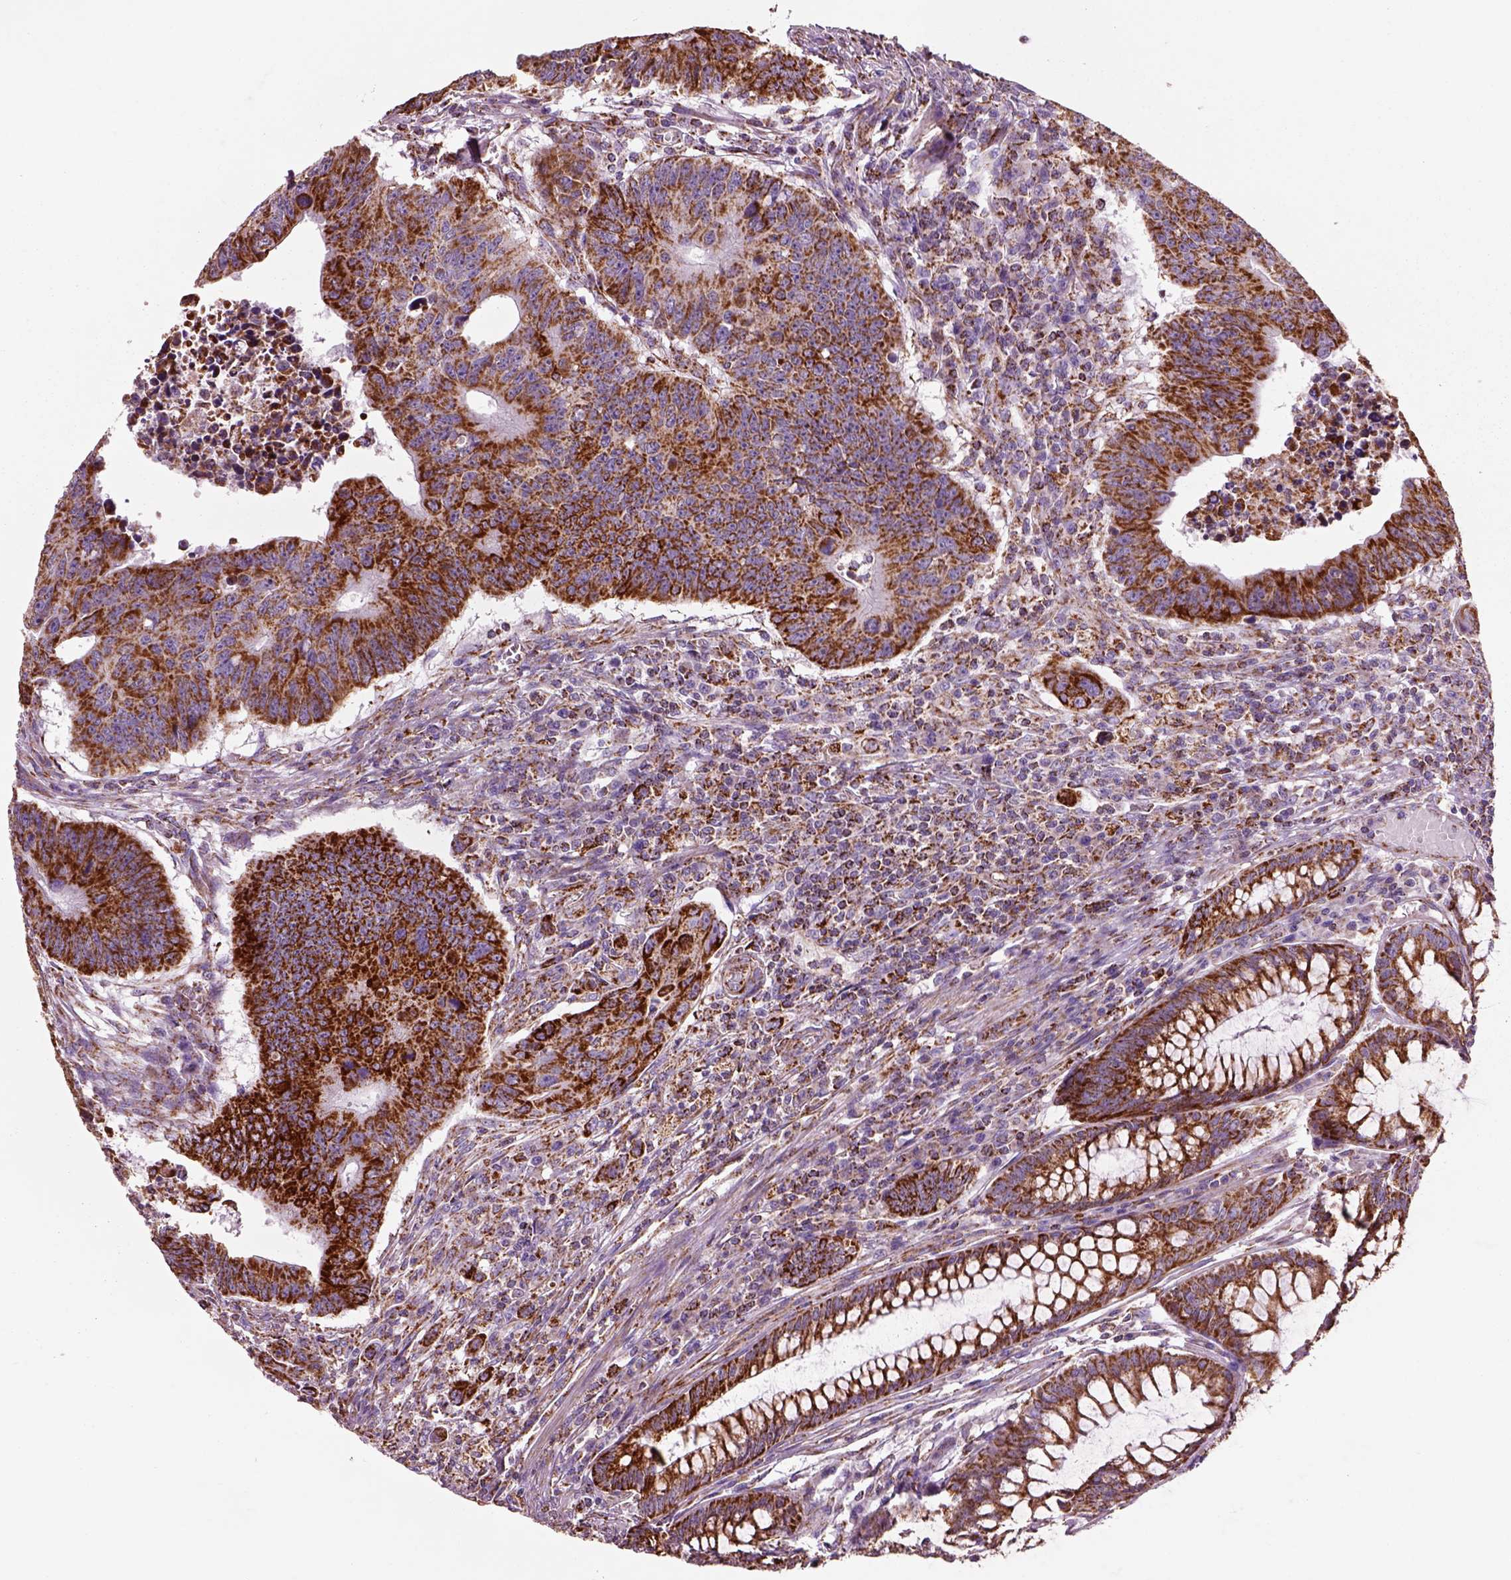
{"staining": {"intensity": "strong", "quantity": ">75%", "location": "cytoplasmic/membranous"}, "tissue": "colorectal cancer", "cell_type": "Tumor cells", "image_type": "cancer", "snomed": [{"axis": "morphology", "description": "Adenocarcinoma, NOS"}, {"axis": "topography", "description": "Rectum"}], "caption": "Colorectal cancer (adenocarcinoma) stained with a protein marker reveals strong staining in tumor cells.", "gene": "SLC25A24", "patient": {"sex": "female", "age": 85}}